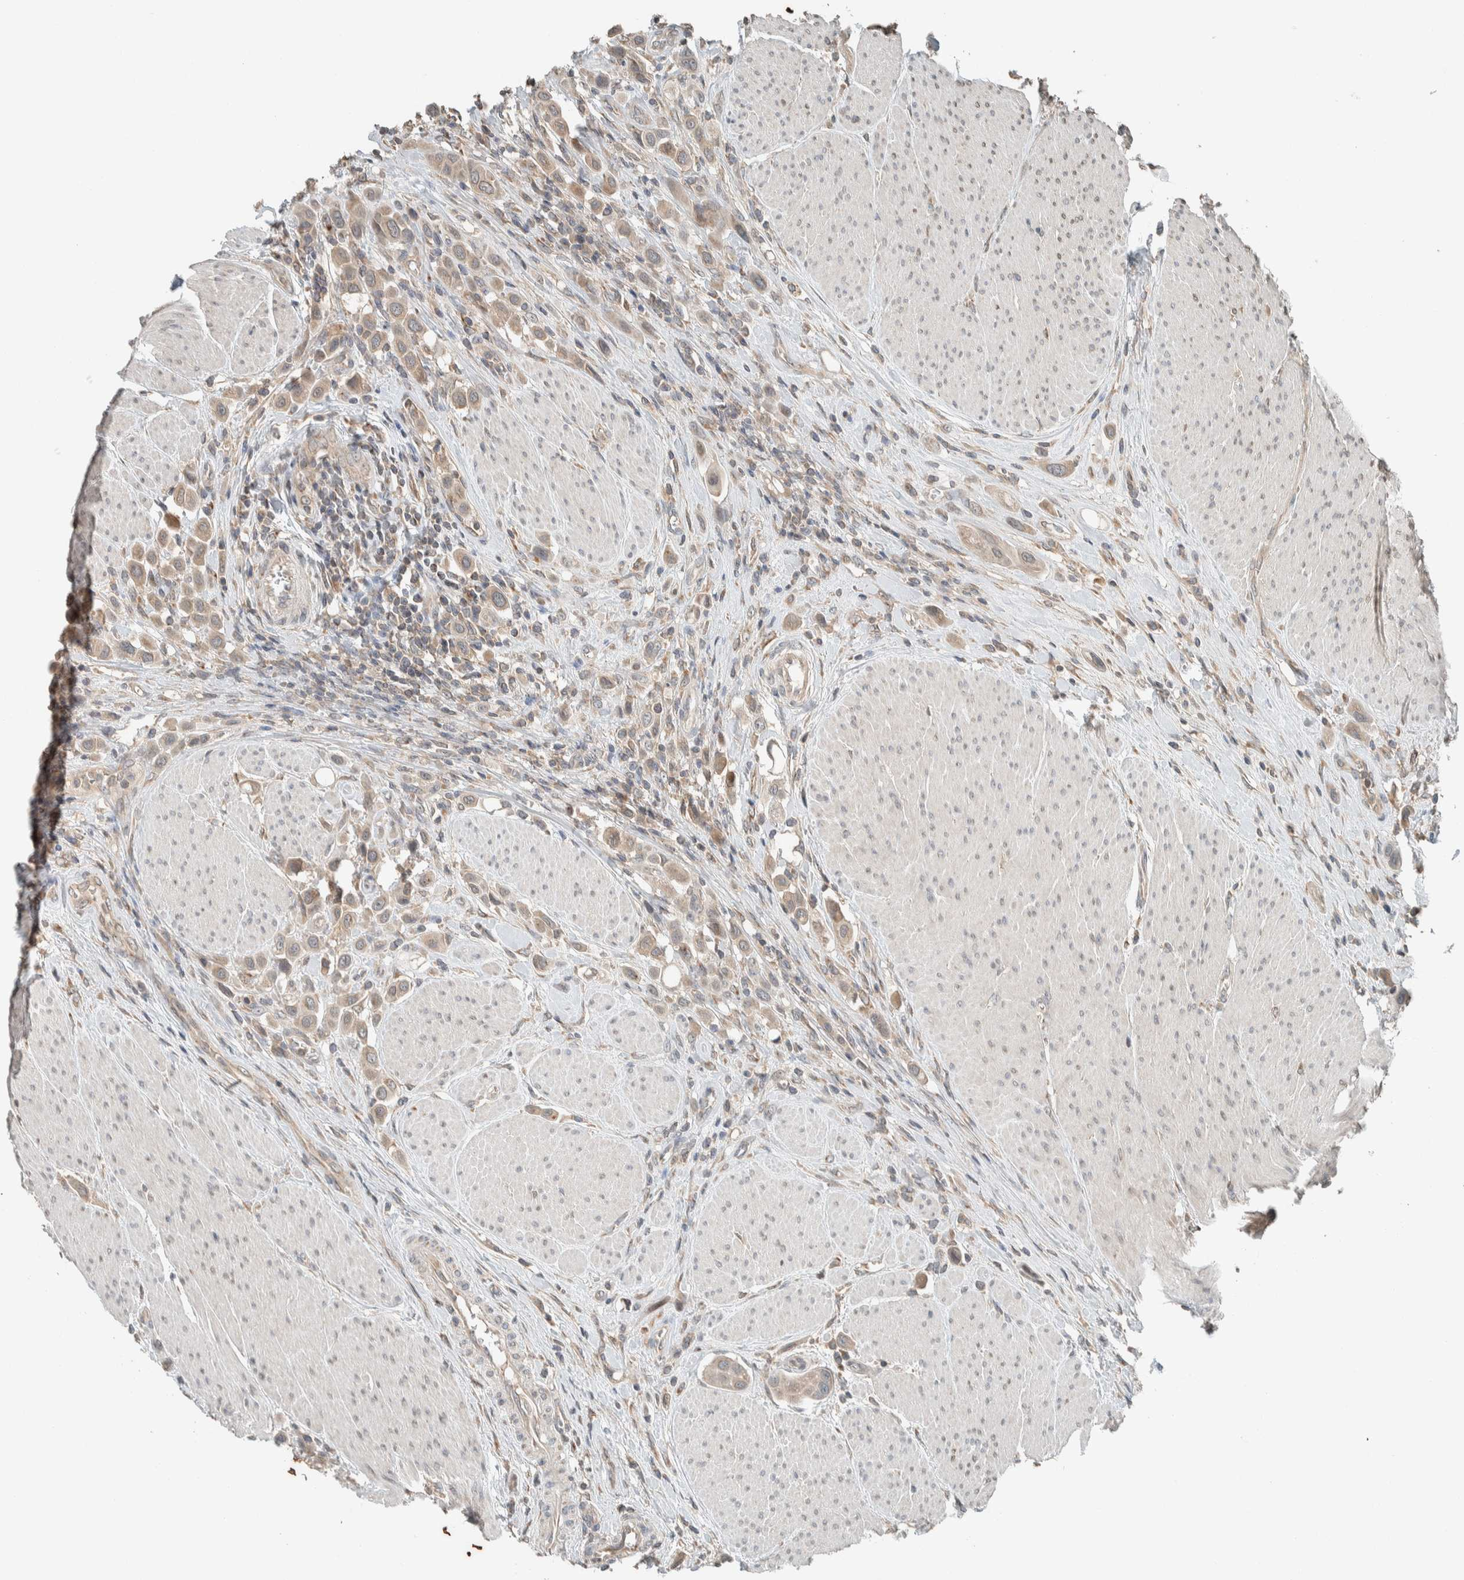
{"staining": {"intensity": "weak", "quantity": ">75%", "location": "cytoplasmic/membranous"}, "tissue": "urothelial cancer", "cell_type": "Tumor cells", "image_type": "cancer", "snomed": [{"axis": "morphology", "description": "Urothelial carcinoma, High grade"}, {"axis": "topography", "description": "Urinary bladder"}], "caption": "Brown immunohistochemical staining in human urothelial cancer demonstrates weak cytoplasmic/membranous positivity in approximately >75% of tumor cells.", "gene": "NBR1", "patient": {"sex": "male", "age": 50}}